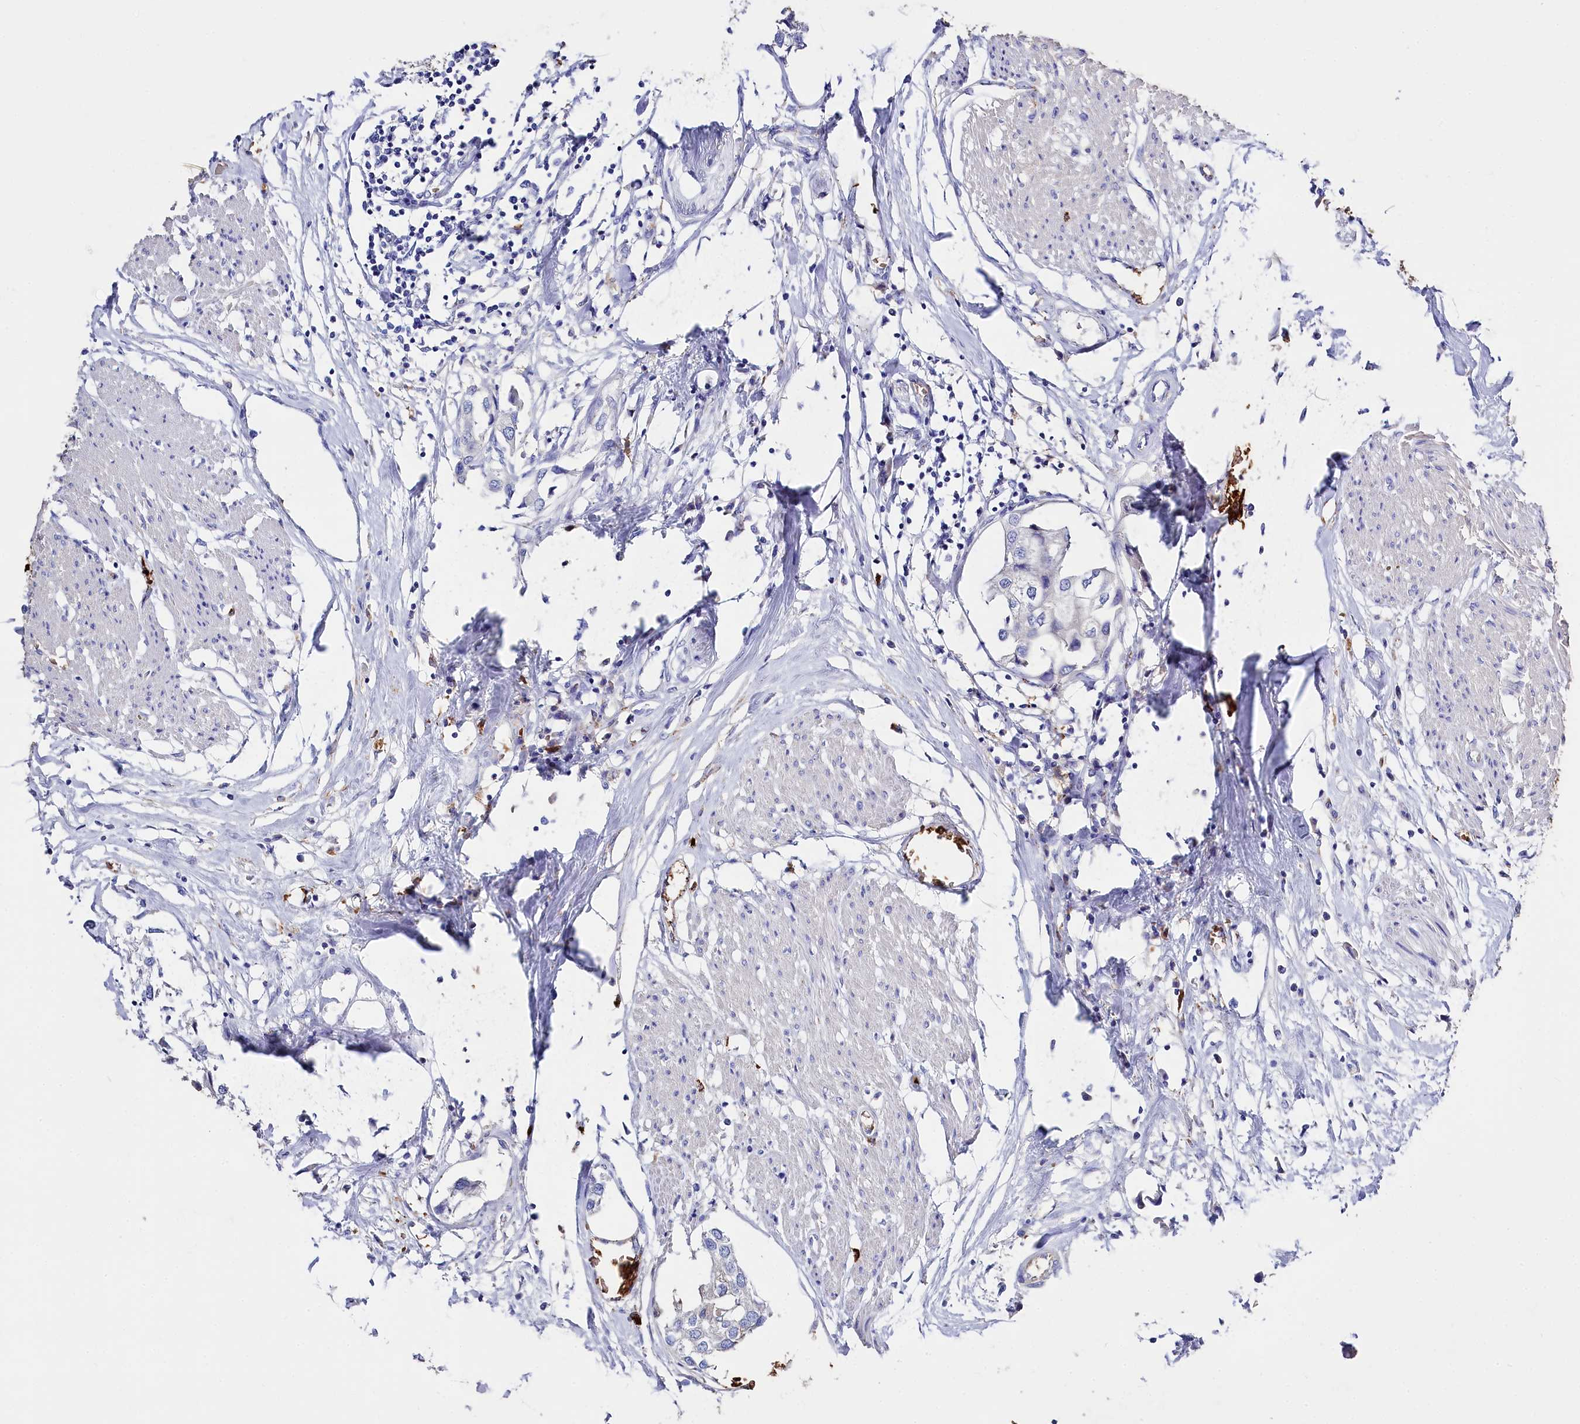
{"staining": {"intensity": "negative", "quantity": "none", "location": "none"}, "tissue": "urothelial cancer", "cell_type": "Tumor cells", "image_type": "cancer", "snomed": [{"axis": "morphology", "description": "Urothelial carcinoma, High grade"}, {"axis": "topography", "description": "Urinary bladder"}], "caption": "A high-resolution photomicrograph shows immunohistochemistry (IHC) staining of high-grade urothelial carcinoma, which exhibits no significant expression in tumor cells.", "gene": "RPUSD3", "patient": {"sex": "male", "age": 64}}